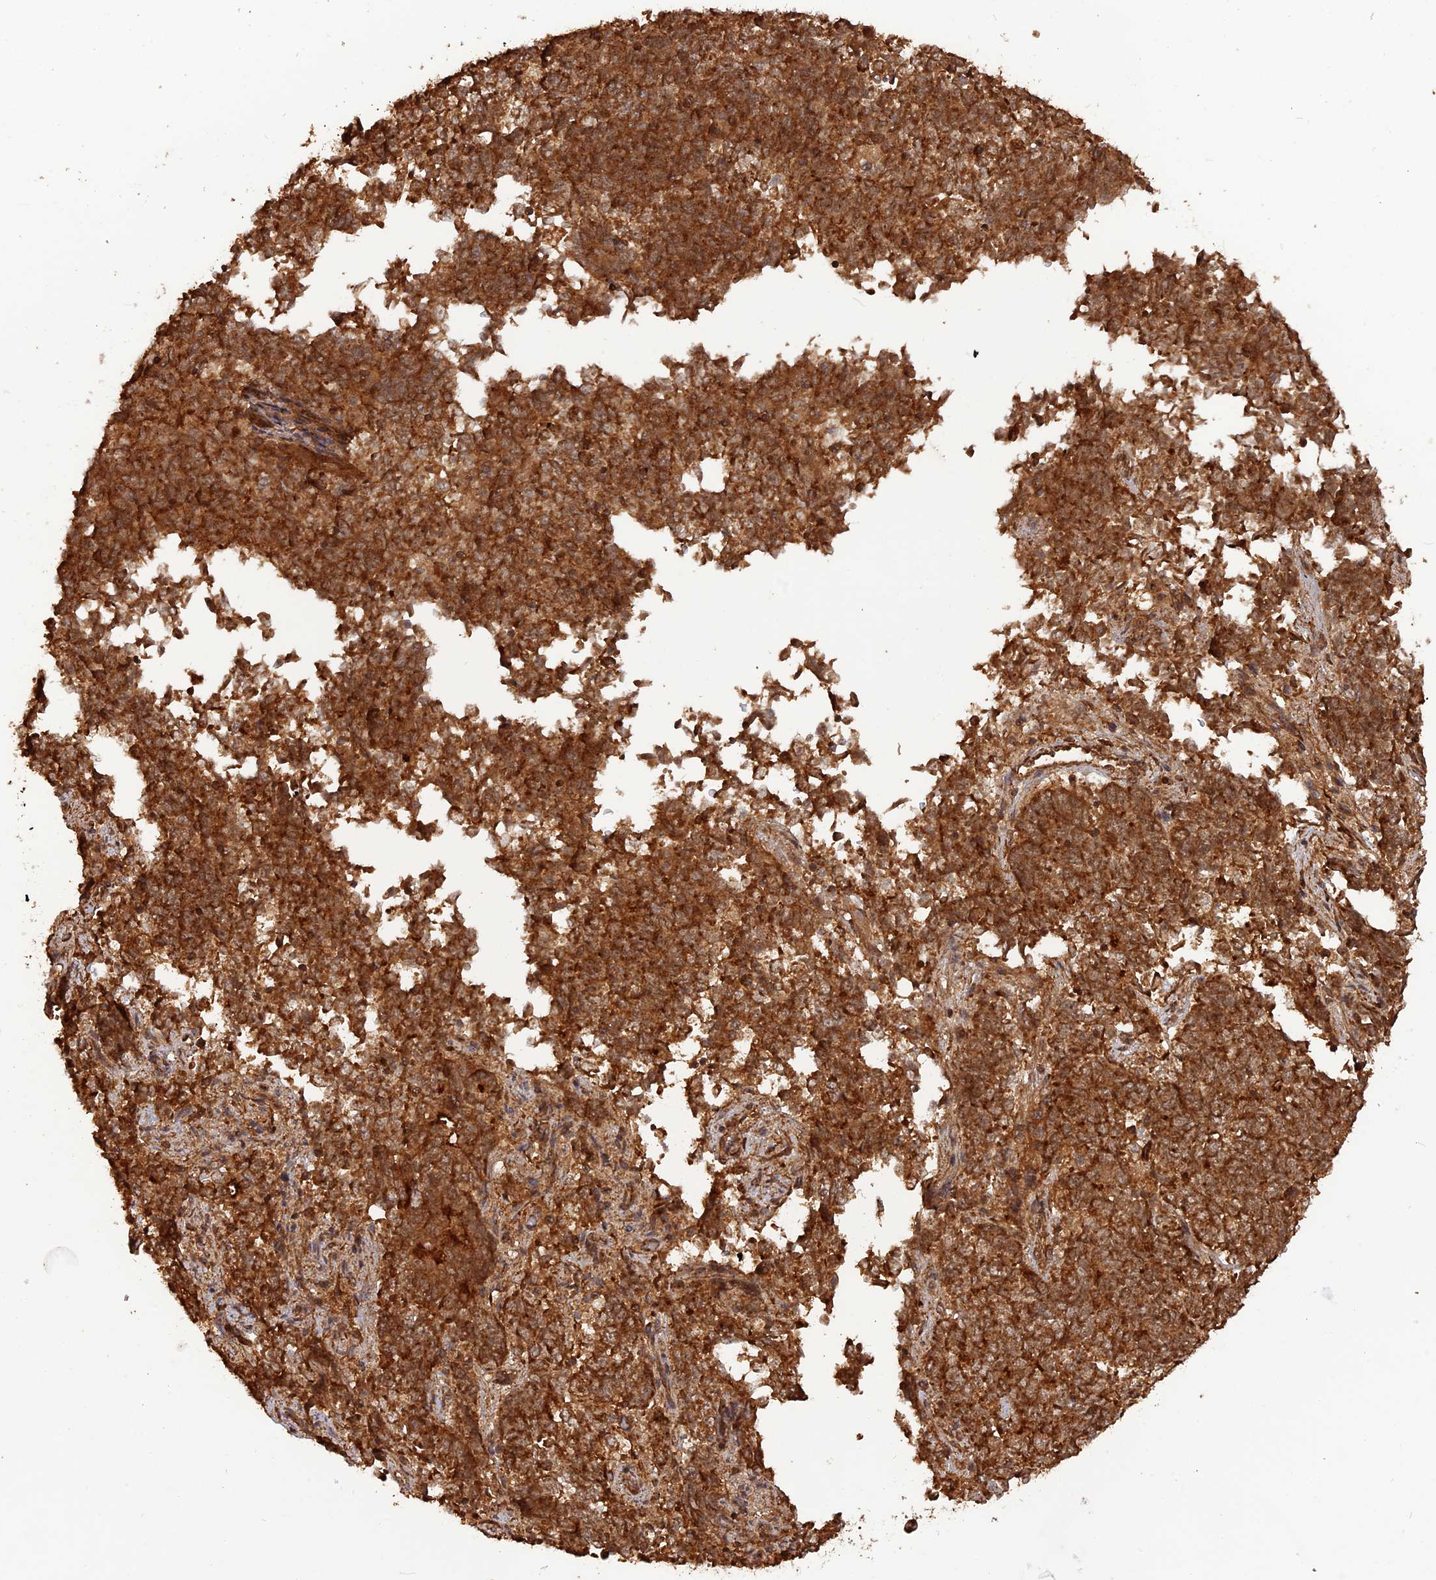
{"staining": {"intensity": "strong", "quantity": ">75%", "location": "cytoplasmic/membranous"}, "tissue": "endometrial cancer", "cell_type": "Tumor cells", "image_type": "cancer", "snomed": [{"axis": "morphology", "description": "Adenocarcinoma, NOS"}, {"axis": "topography", "description": "Endometrium"}], "caption": "This image shows immunohistochemistry (IHC) staining of human endometrial adenocarcinoma, with high strong cytoplasmic/membranous positivity in about >75% of tumor cells.", "gene": "CCDC174", "patient": {"sex": "female", "age": 80}}